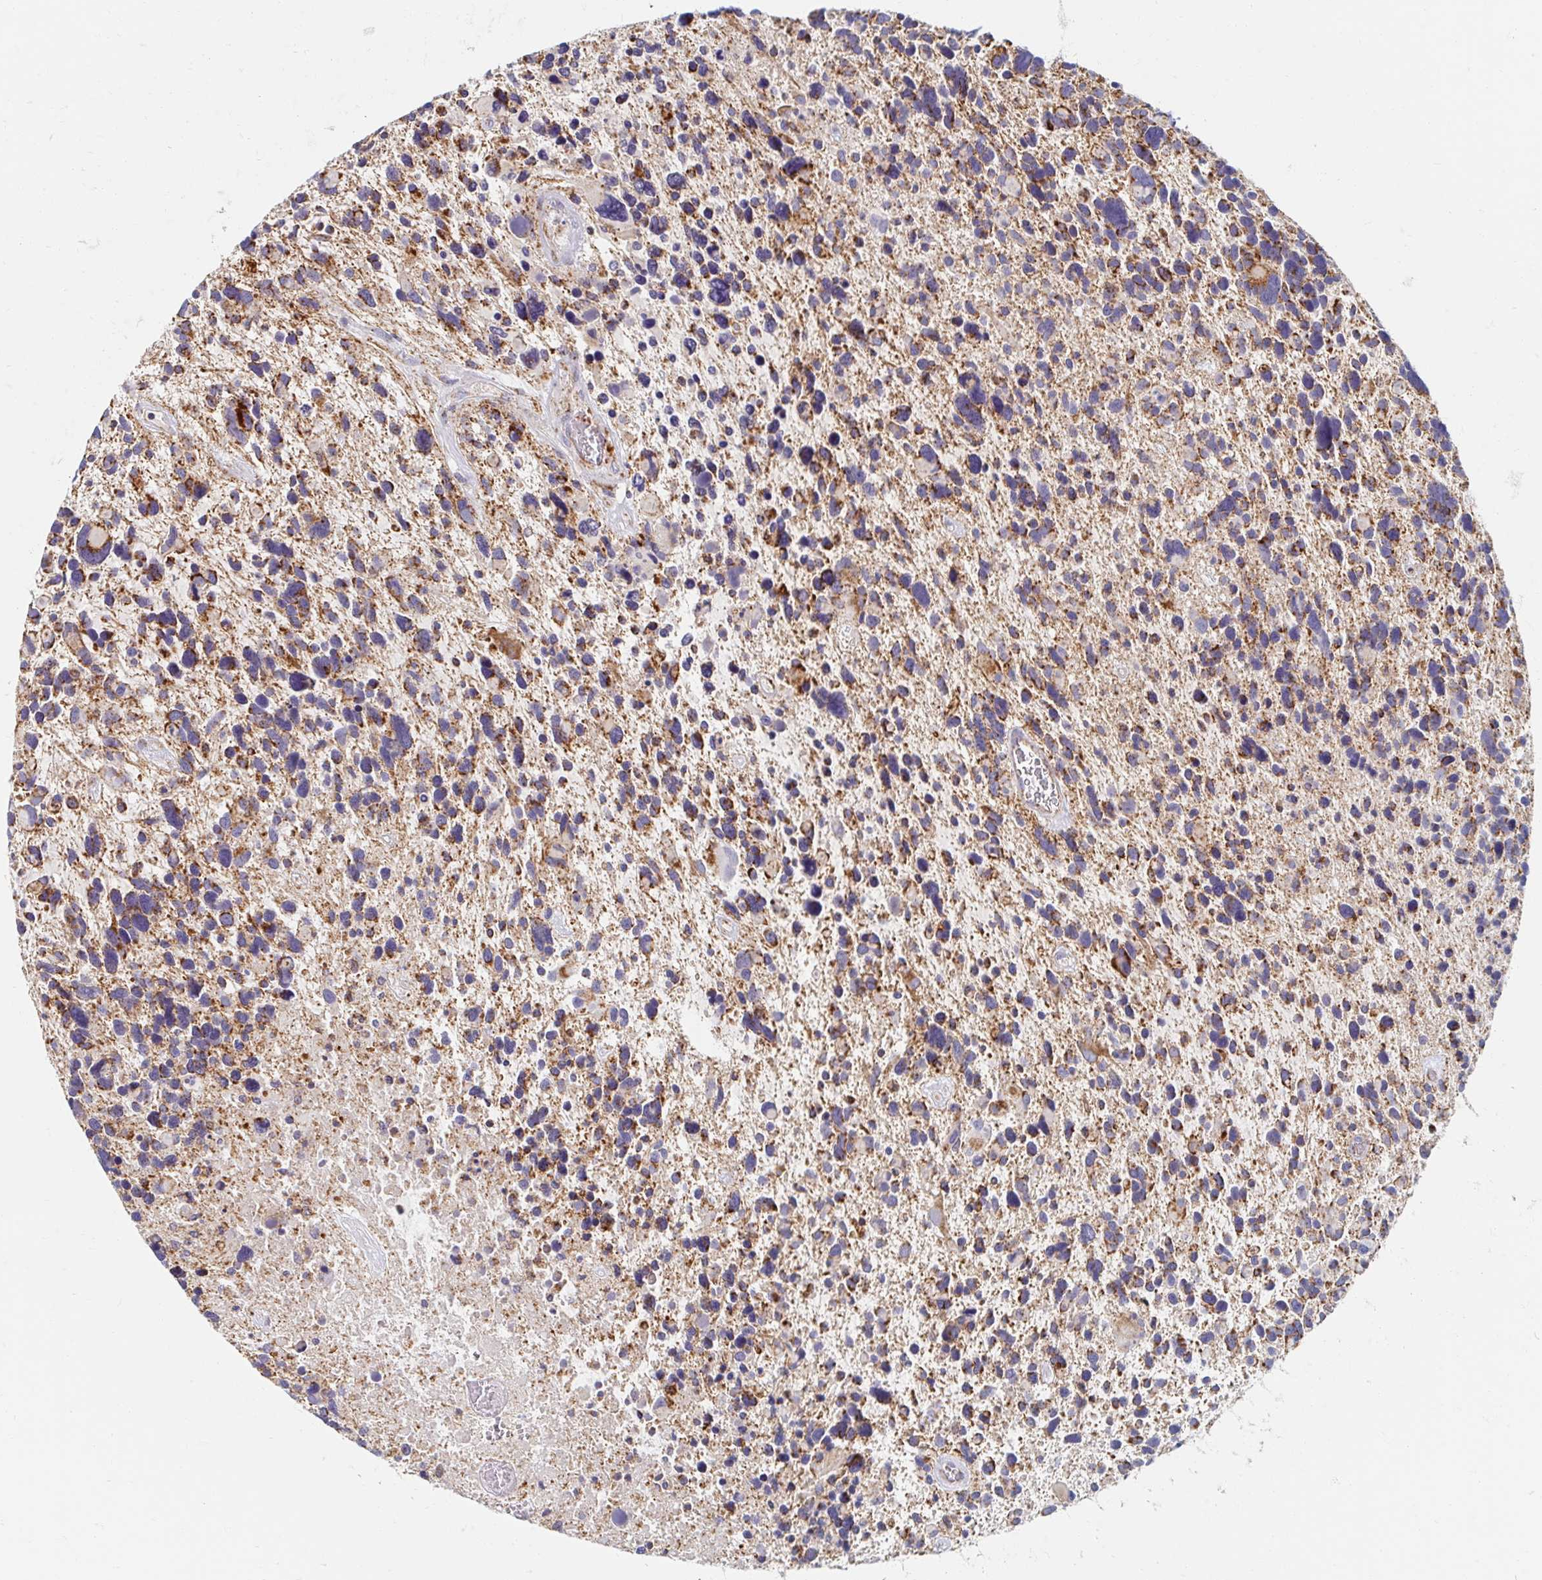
{"staining": {"intensity": "moderate", "quantity": ">75%", "location": "cytoplasmic/membranous"}, "tissue": "glioma", "cell_type": "Tumor cells", "image_type": "cancer", "snomed": [{"axis": "morphology", "description": "Glioma, malignant, High grade"}, {"axis": "topography", "description": "Brain"}], "caption": "Glioma stained for a protein (brown) displays moderate cytoplasmic/membranous positive expression in approximately >75% of tumor cells.", "gene": "MAVS", "patient": {"sex": "male", "age": 49}}